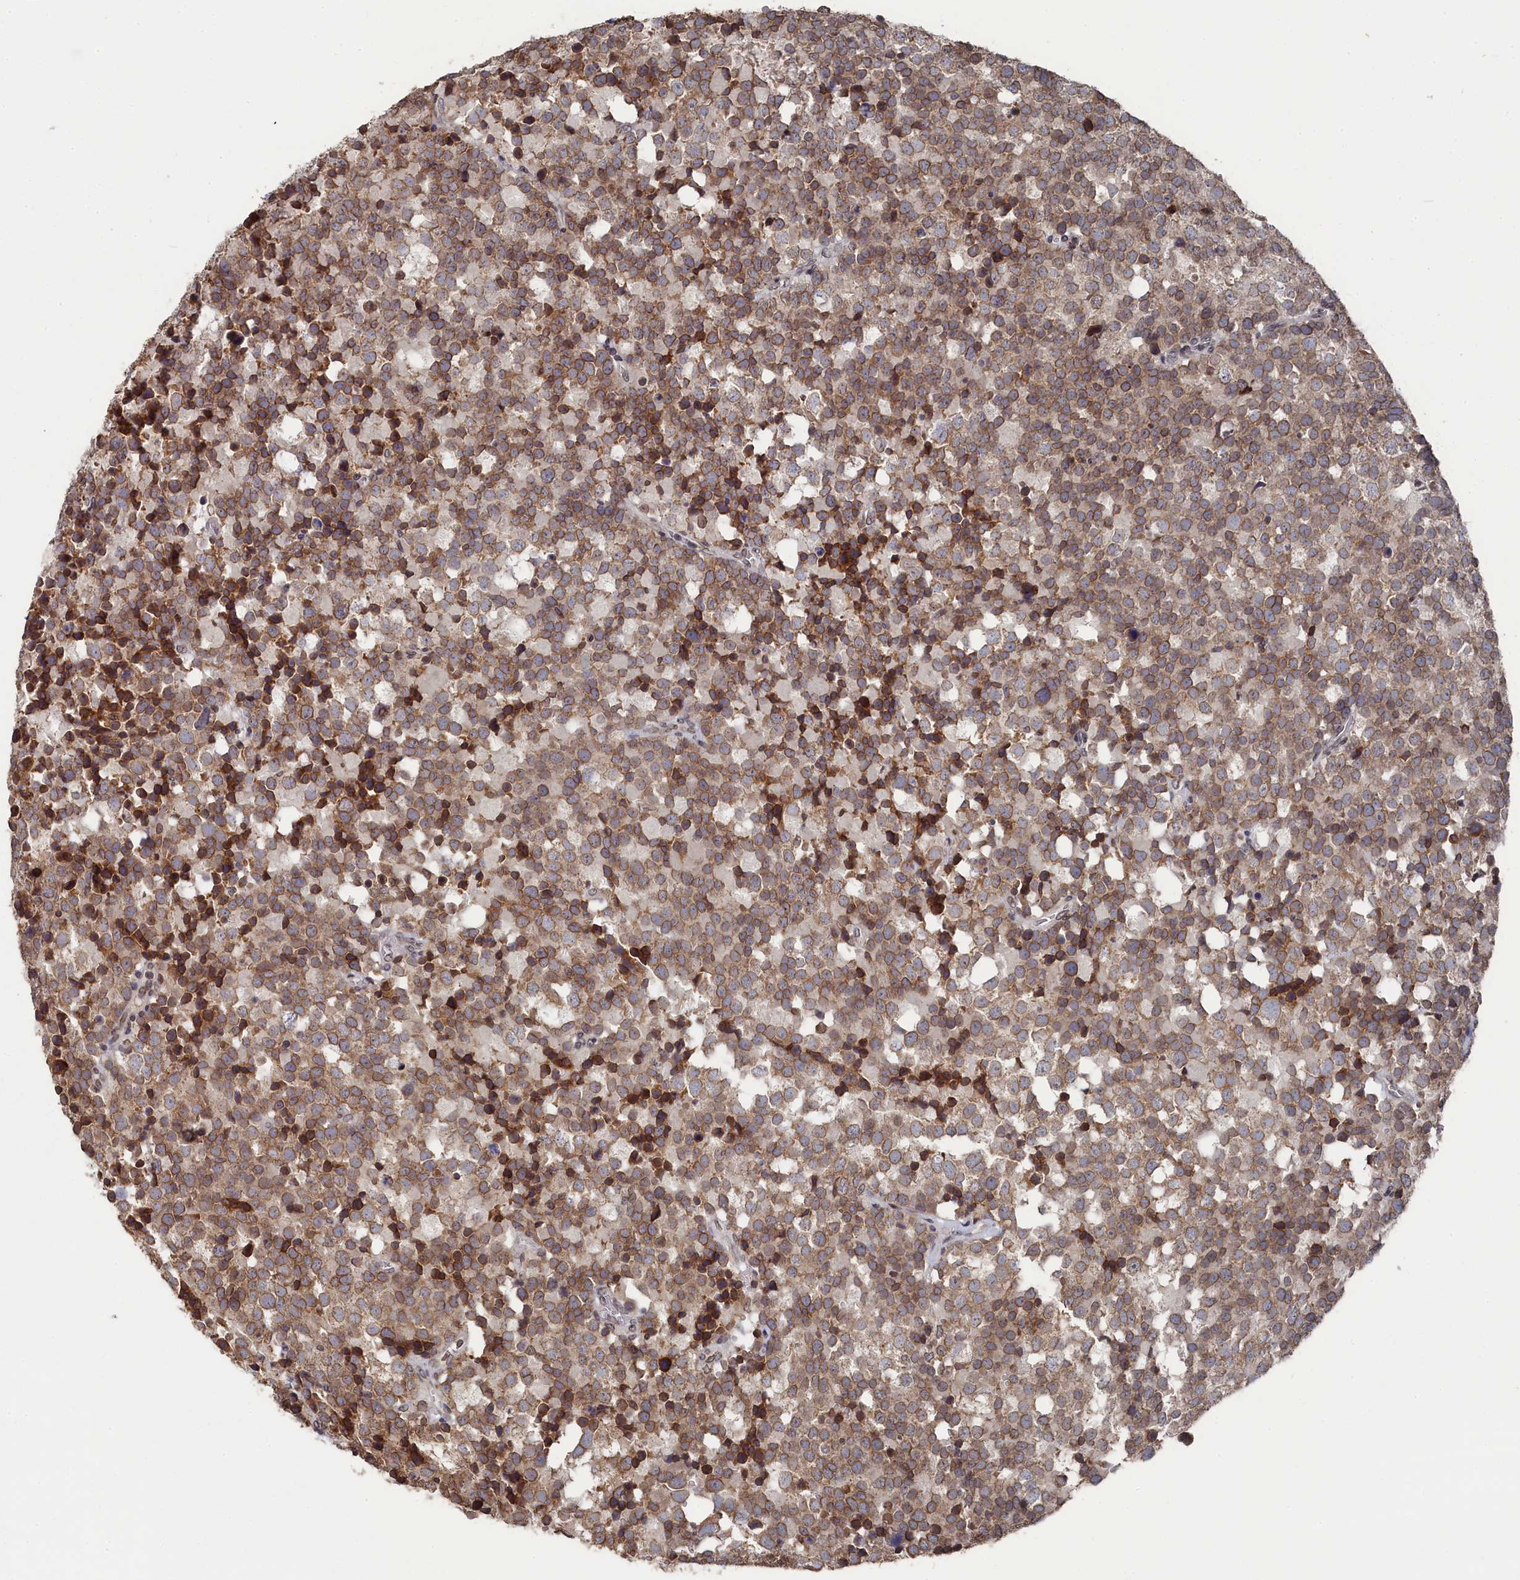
{"staining": {"intensity": "moderate", "quantity": ">75%", "location": "cytoplasmic/membranous,nuclear"}, "tissue": "testis cancer", "cell_type": "Tumor cells", "image_type": "cancer", "snomed": [{"axis": "morphology", "description": "Seminoma, NOS"}, {"axis": "topography", "description": "Testis"}], "caption": "Immunohistochemistry micrograph of seminoma (testis) stained for a protein (brown), which shows medium levels of moderate cytoplasmic/membranous and nuclear positivity in about >75% of tumor cells.", "gene": "ANKEF1", "patient": {"sex": "male", "age": 71}}